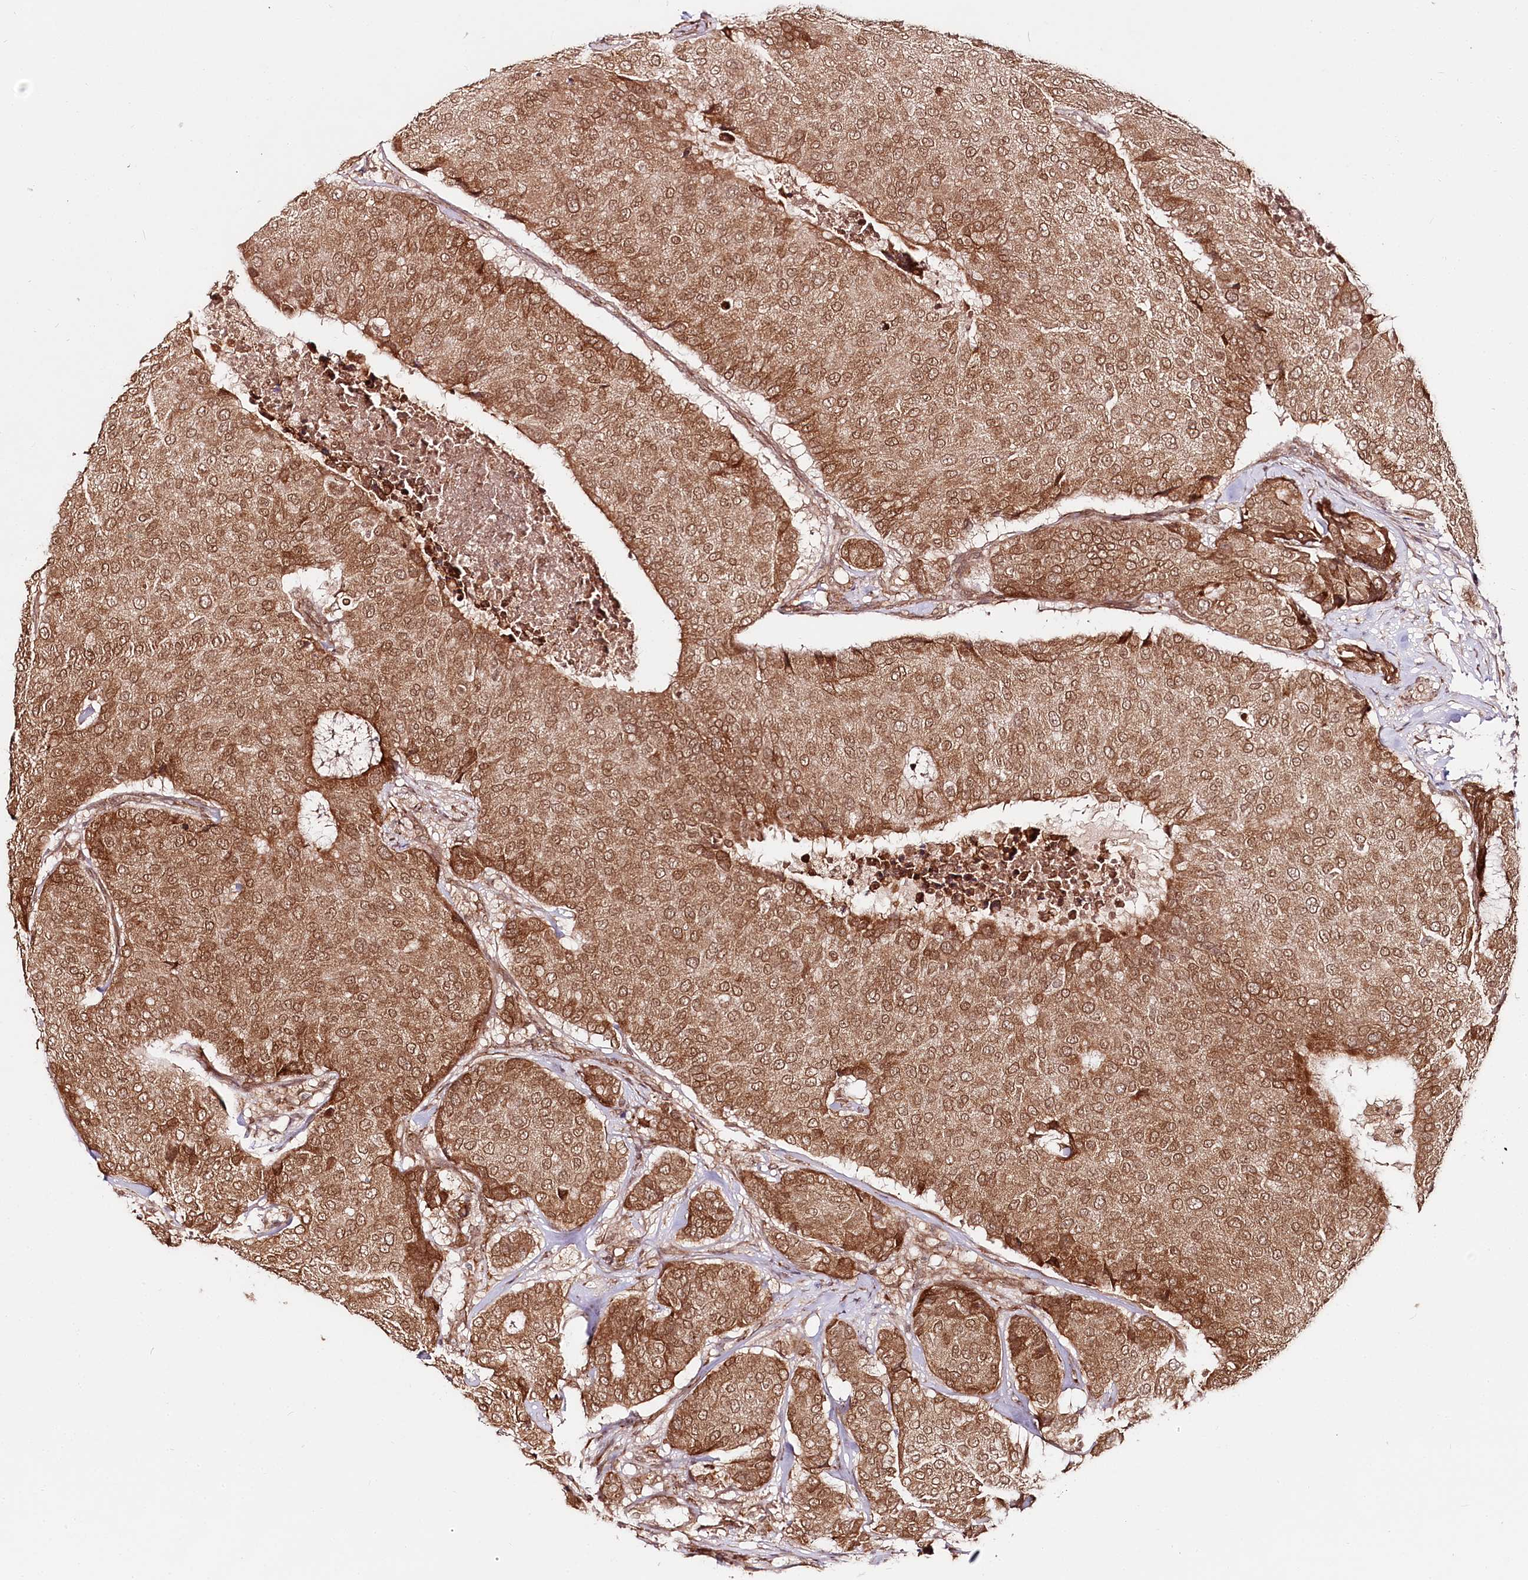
{"staining": {"intensity": "moderate", "quantity": ">75%", "location": "cytoplasmic/membranous,nuclear"}, "tissue": "breast cancer", "cell_type": "Tumor cells", "image_type": "cancer", "snomed": [{"axis": "morphology", "description": "Duct carcinoma"}, {"axis": "topography", "description": "Breast"}], "caption": "Intraductal carcinoma (breast) tissue demonstrates moderate cytoplasmic/membranous and nuclear positivity in approximately >75% of tumor cells (DAB (3,3'-diaminobenzidine) = brown stain, brightfield microscopy at high magnification).", "gene": "ENSG00000144785", "patient": {"sex": "female", "age": 75}}